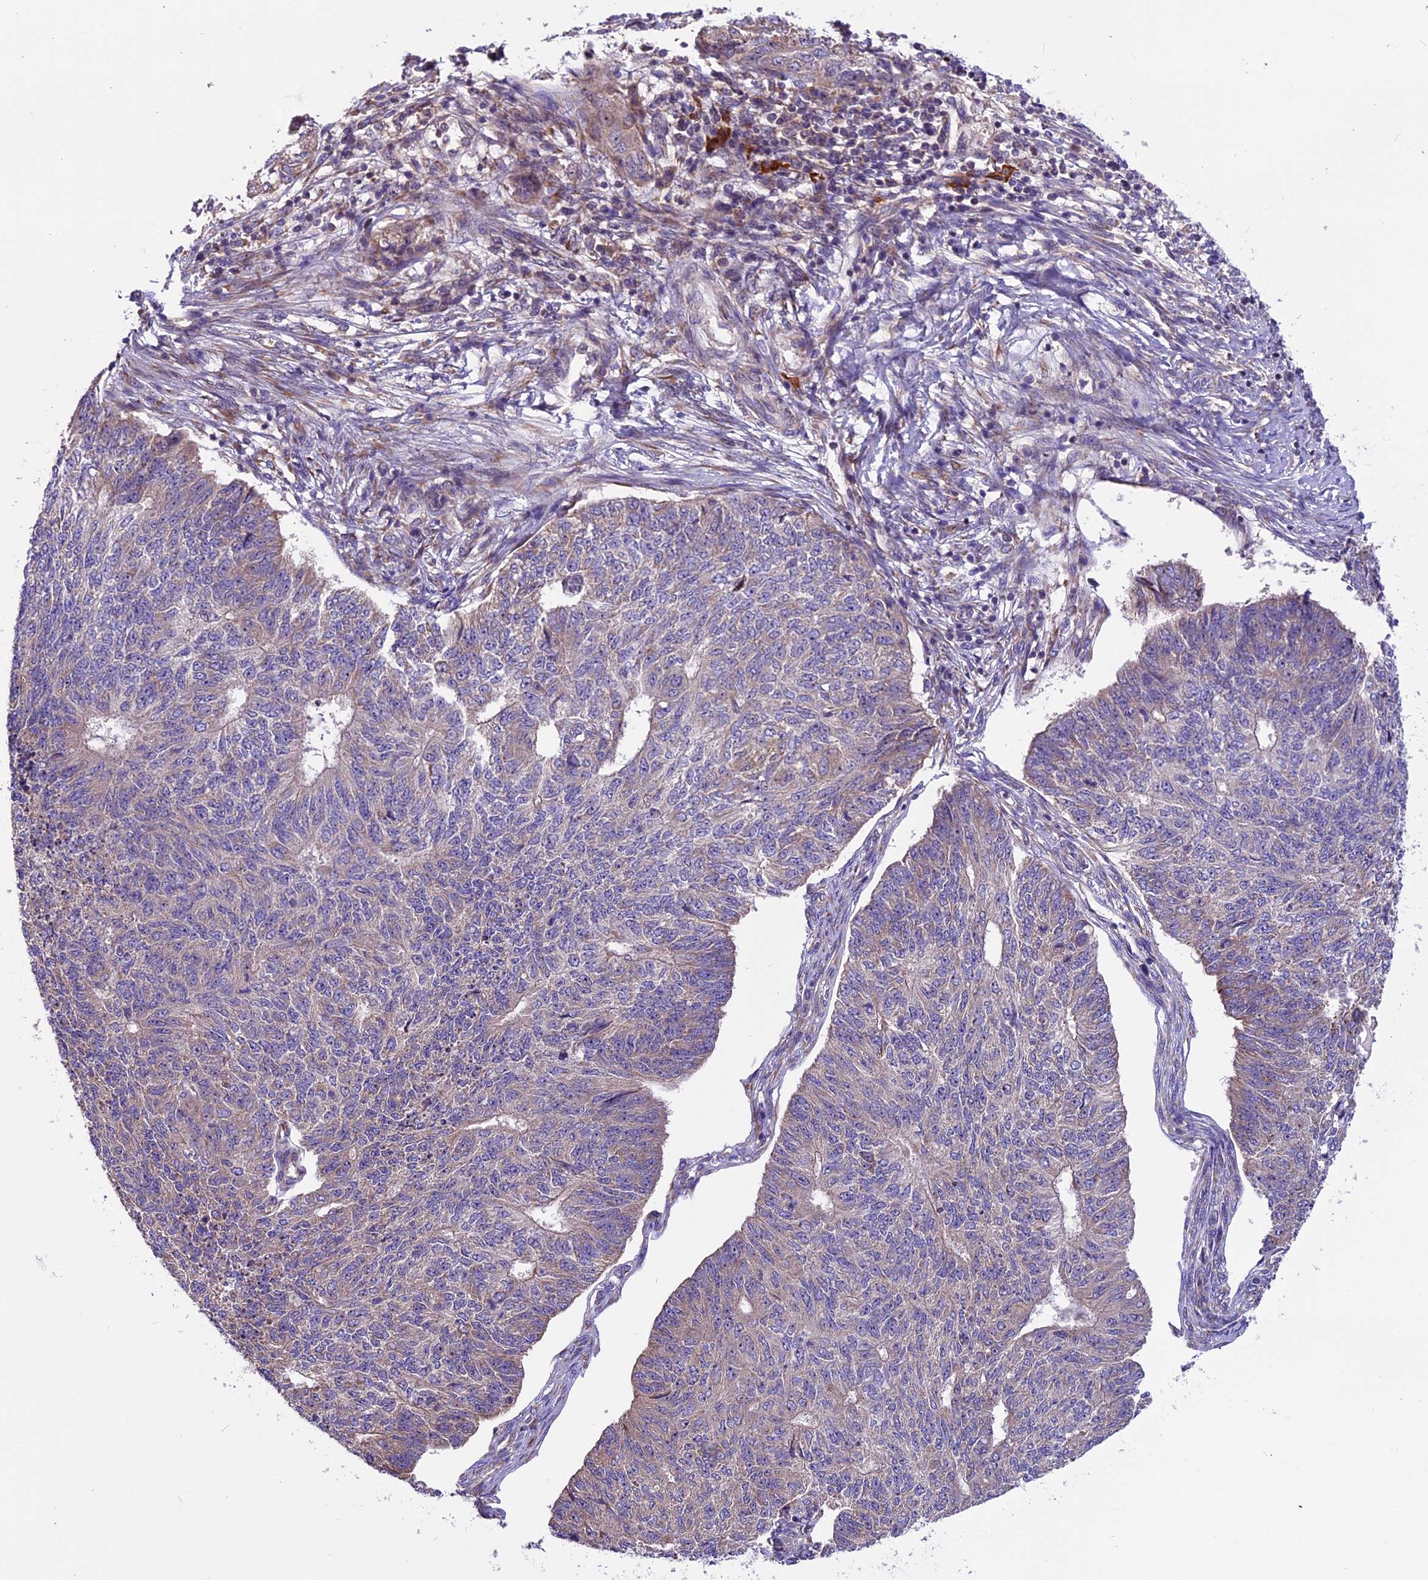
{"staining": {"intensity": "weak", "quantity": "25%-75%", "location": "cytoplasmic/membranous"}, "tissue": "endometrial cancer", "cell_type": "Tumor cells", "image_type": "cancer", "snomed": [{"axis": "morphology", "description": "Adenocarcinoma, NOS"}, {"axis": "topography", "description": "Endometrium"}], "caption": "IHC of human endometrial cancer displays low levels of weak cytoplasmic/membranous staining in about 25%-75% of tumor cells. (IHC, brightfield microscopy, high magnification).", "gene": "FRY", "patient": {"sex": "female", "age": 32}}